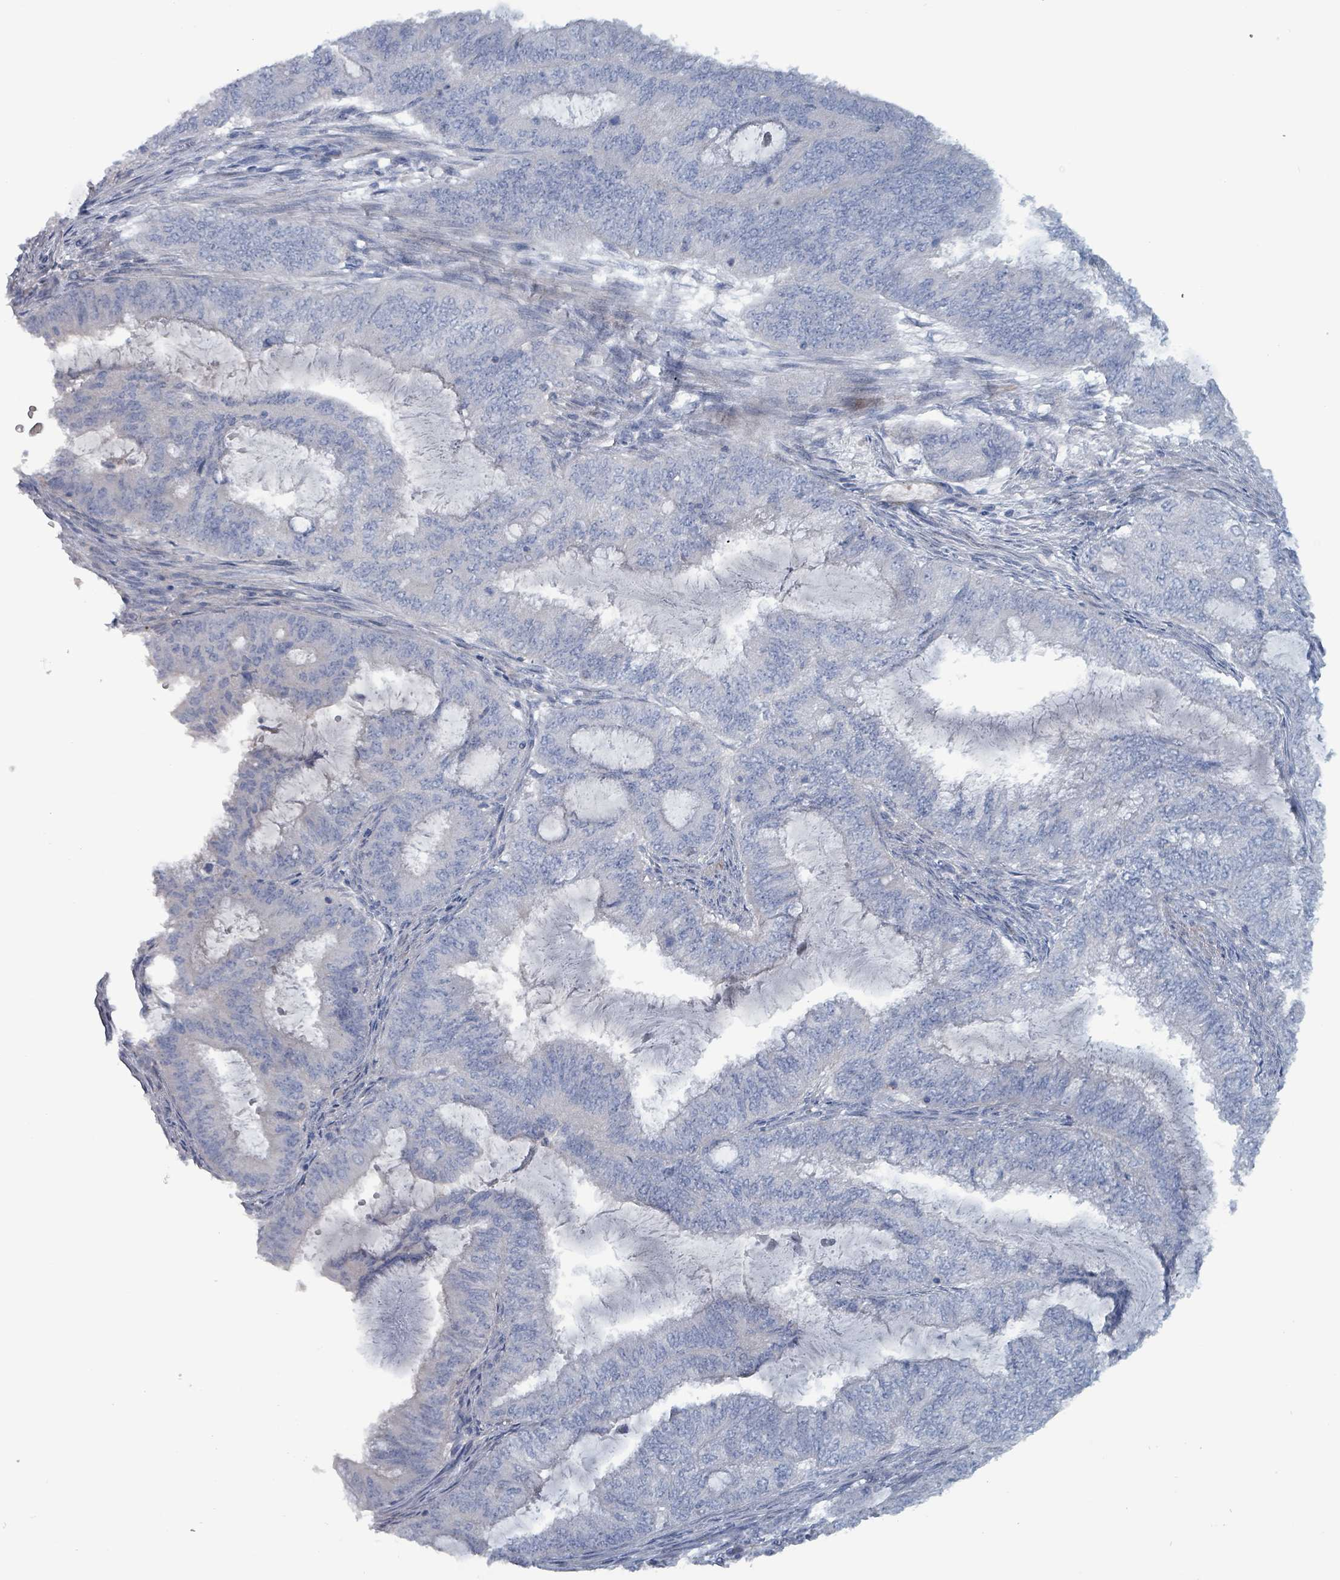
{"staining": {"intensity": "negative", "quantity": "none", "location": "none"}, "tissue": "endometrial cancer", "cell_type": "Tumor cells", "image_type": "cancer", "snomed": [{"axis": "morphology", "description": "Adenocarcinoma, NOS"}, {"axis": "topography", "description": "Endometrium"}], "caption": "This is a histopathology image of IHC staining of endometrial cancer, which shows no positivity in tumor cells.", "gene": "TAAR5", "patient": {"sex": "female", "age": 51}}